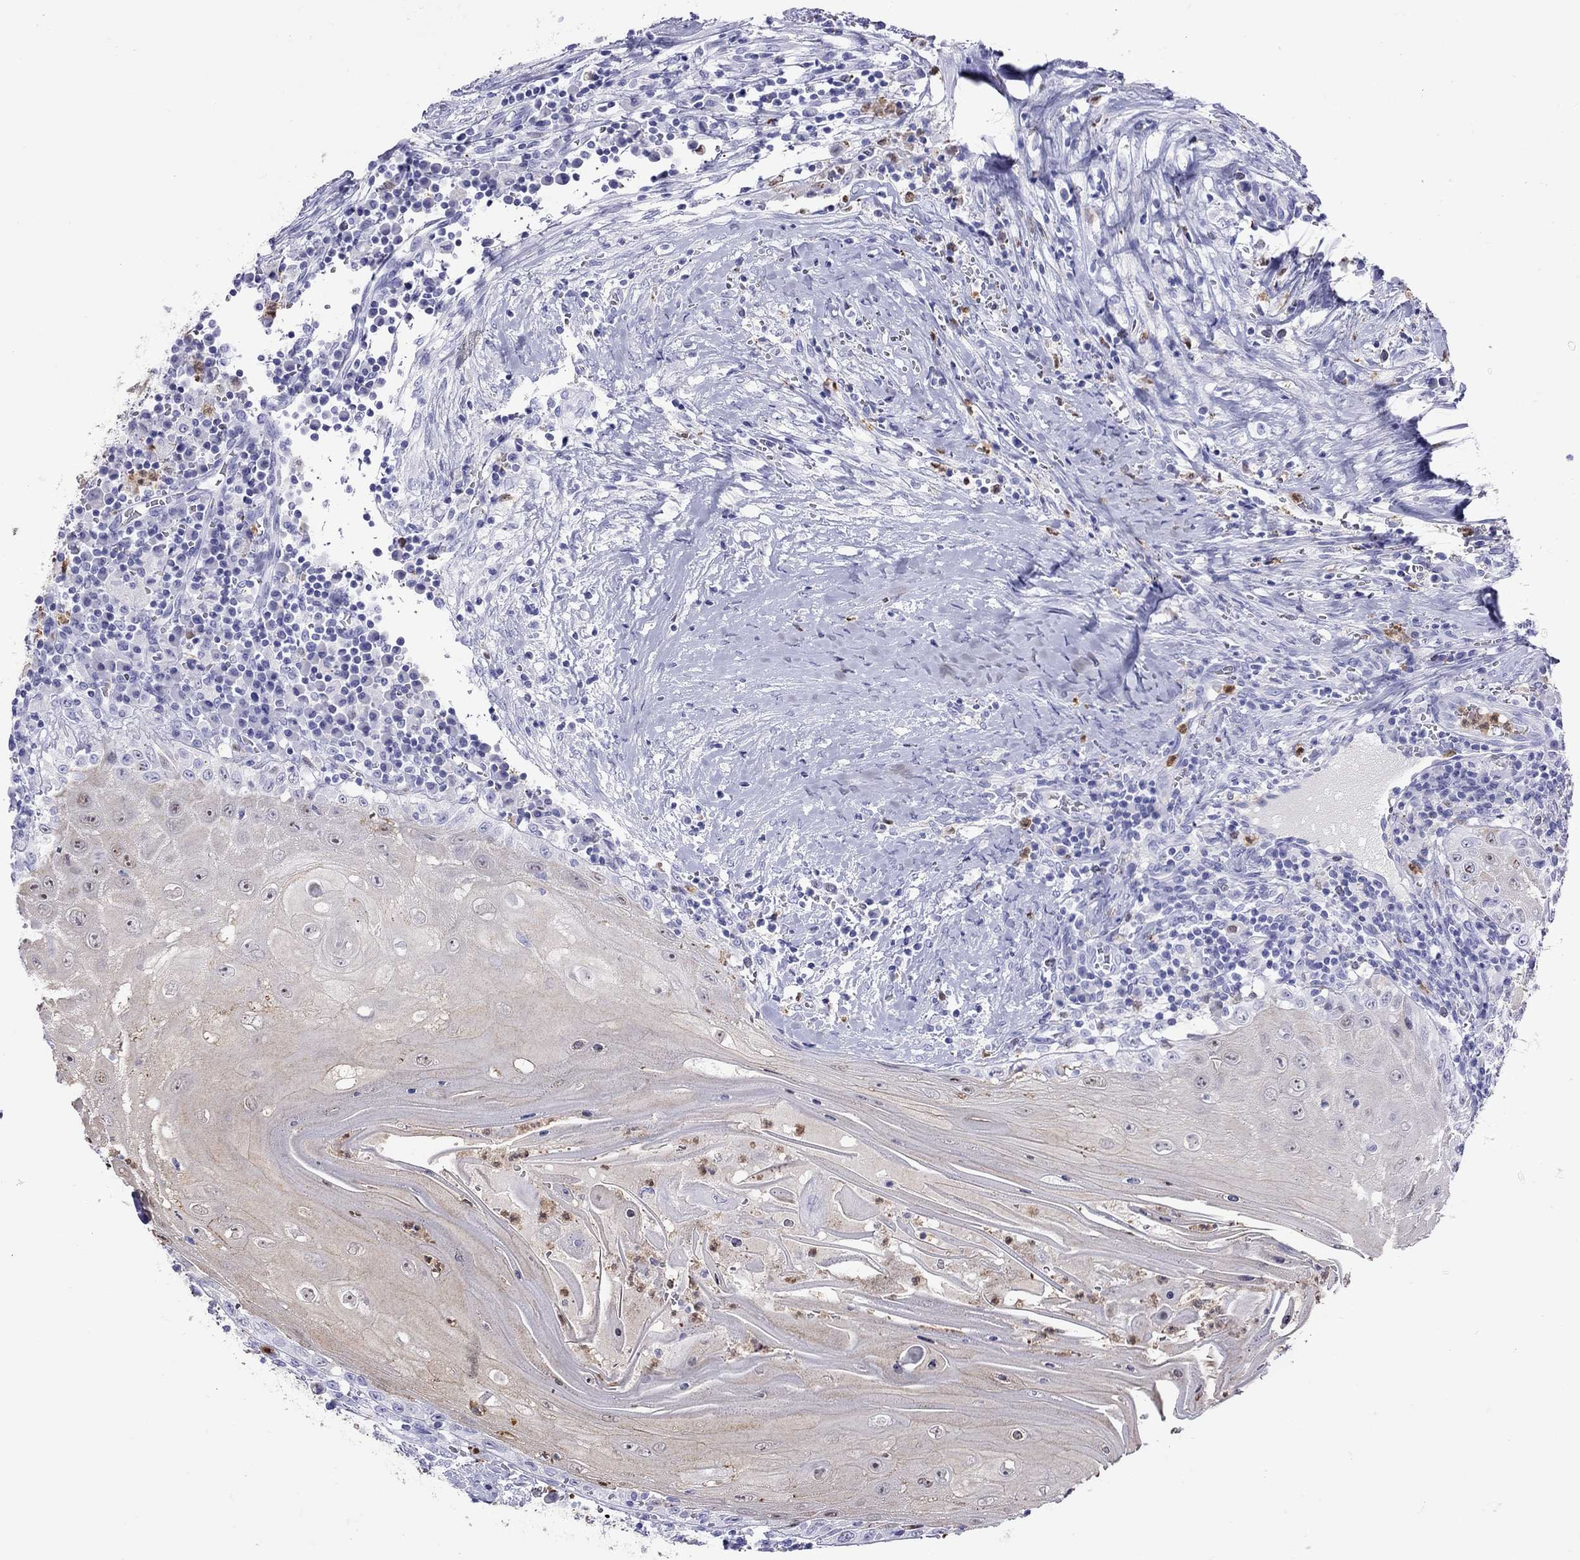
{"staining": {"intensity": "negative", "quantity": "none", "location": "none"}, "tissue": "head and neck cancer", "cell_type": "Tumor cells", "image_type": "cancer", "snomed": [{"axis": "morphology", "description": "Squamous cell carcinoma, NOS"}, {"axis": "topography", "description": "Oral tissue"}, {"axis": "topography", "description": "Head-Neck"}], "caption": "This is an immunohistochemistry (IHC) micrograph of human head and neck squamous cell carcinoma. There is no positivity in tumor cells.", "gene": "SLAMF1", "patient": {"sex": "male", "age": 58}}